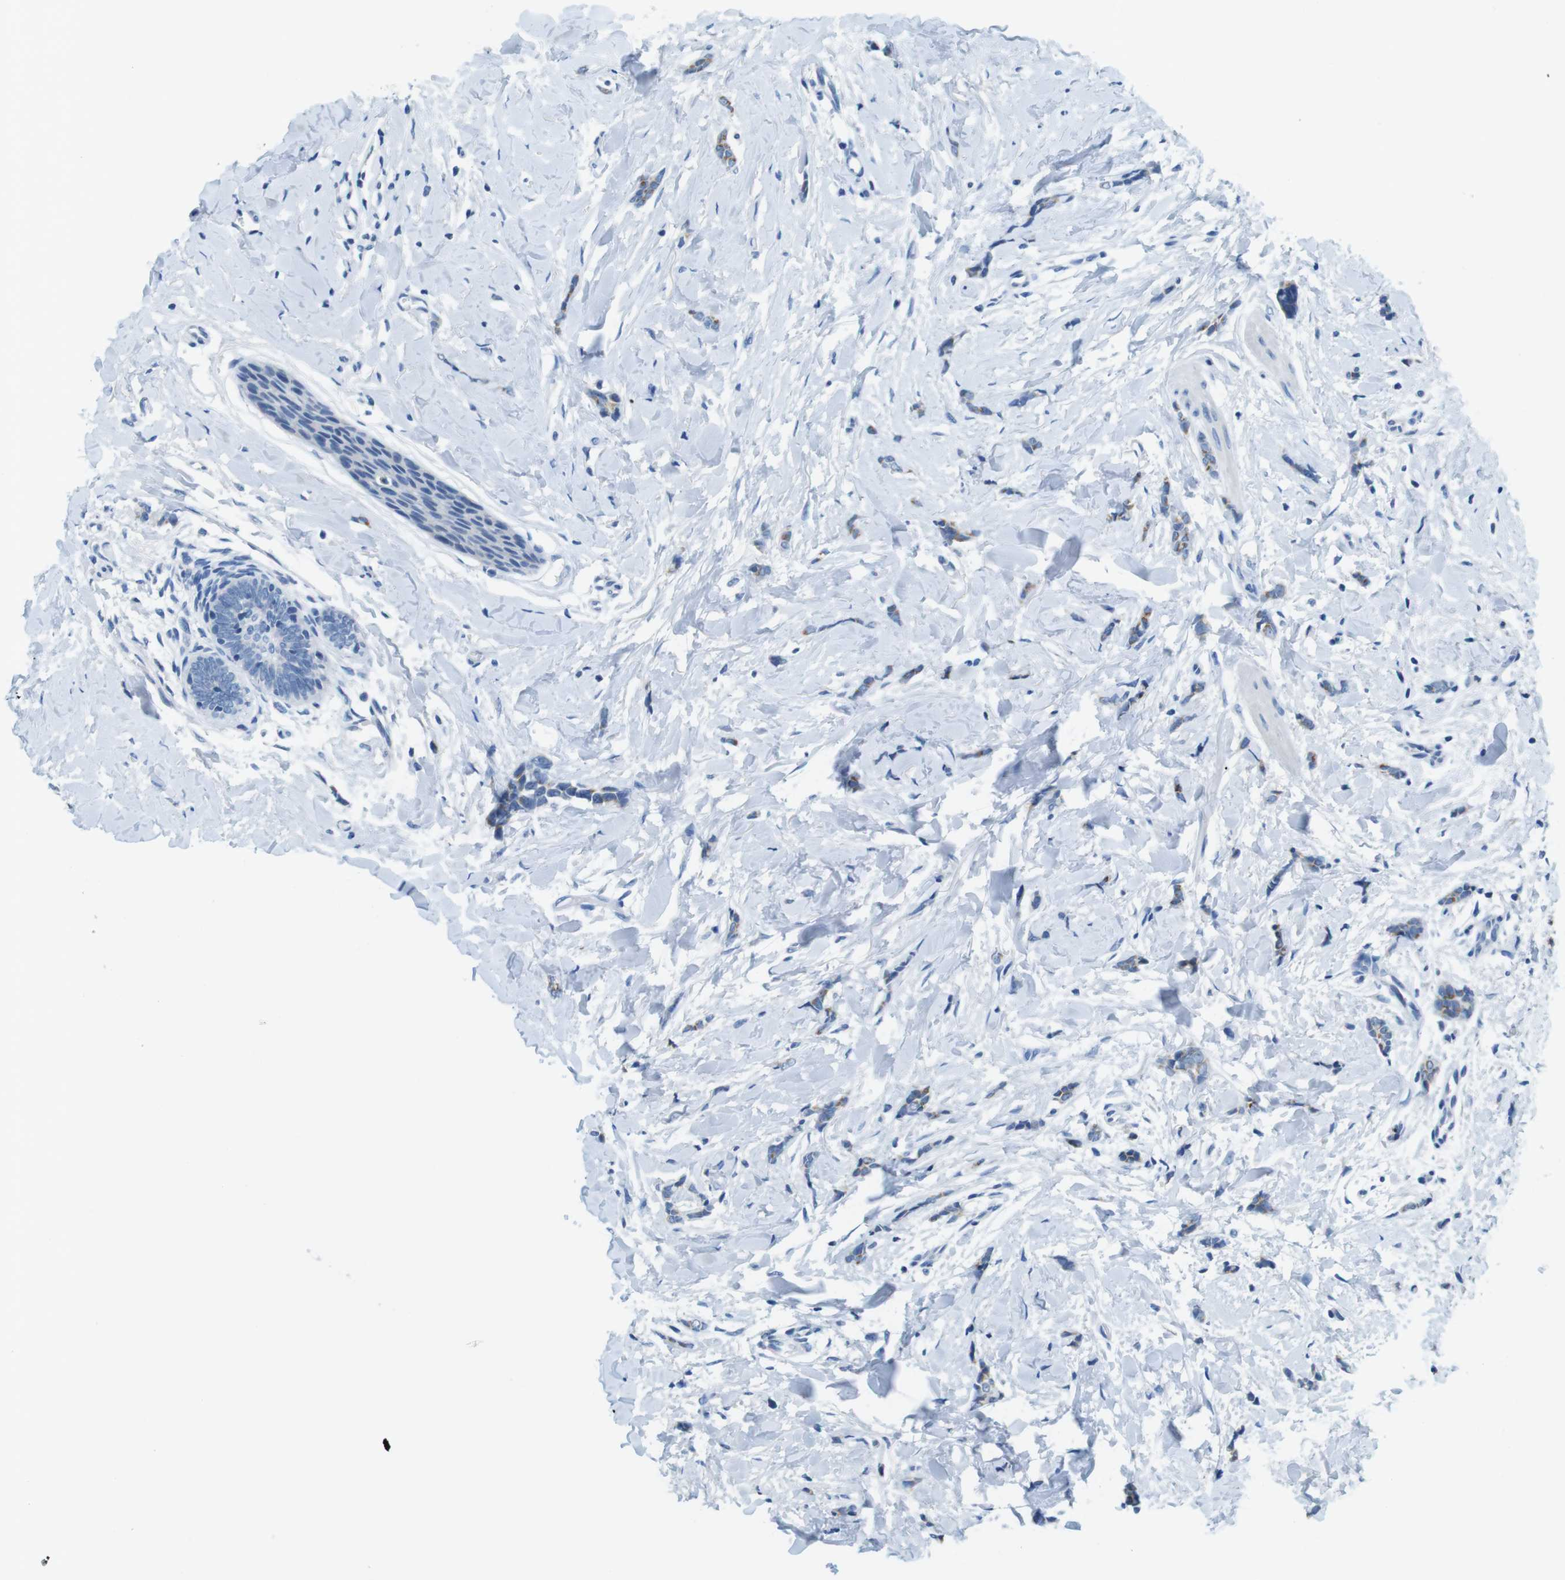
{"staining": {"intensity": "negative", "quantity": "none", "location": "none"}, "tissue": "breast cancer", "cell_type": "Tumor cells", "image_type": "cancer", "snomed": [{"axis": "morphology", "description": "Lobular carcinoma"}, {"axis": "topography", "description": "Skin"}, {"axis": "topography", "description": "Breast"}], "caption": "Breast lobular carcinoma stained for a protein using immunohistochemistry displays no expression tumor cells.", "gene": "SLC35A3", "patient": {"sex": "female", "age": 46}}